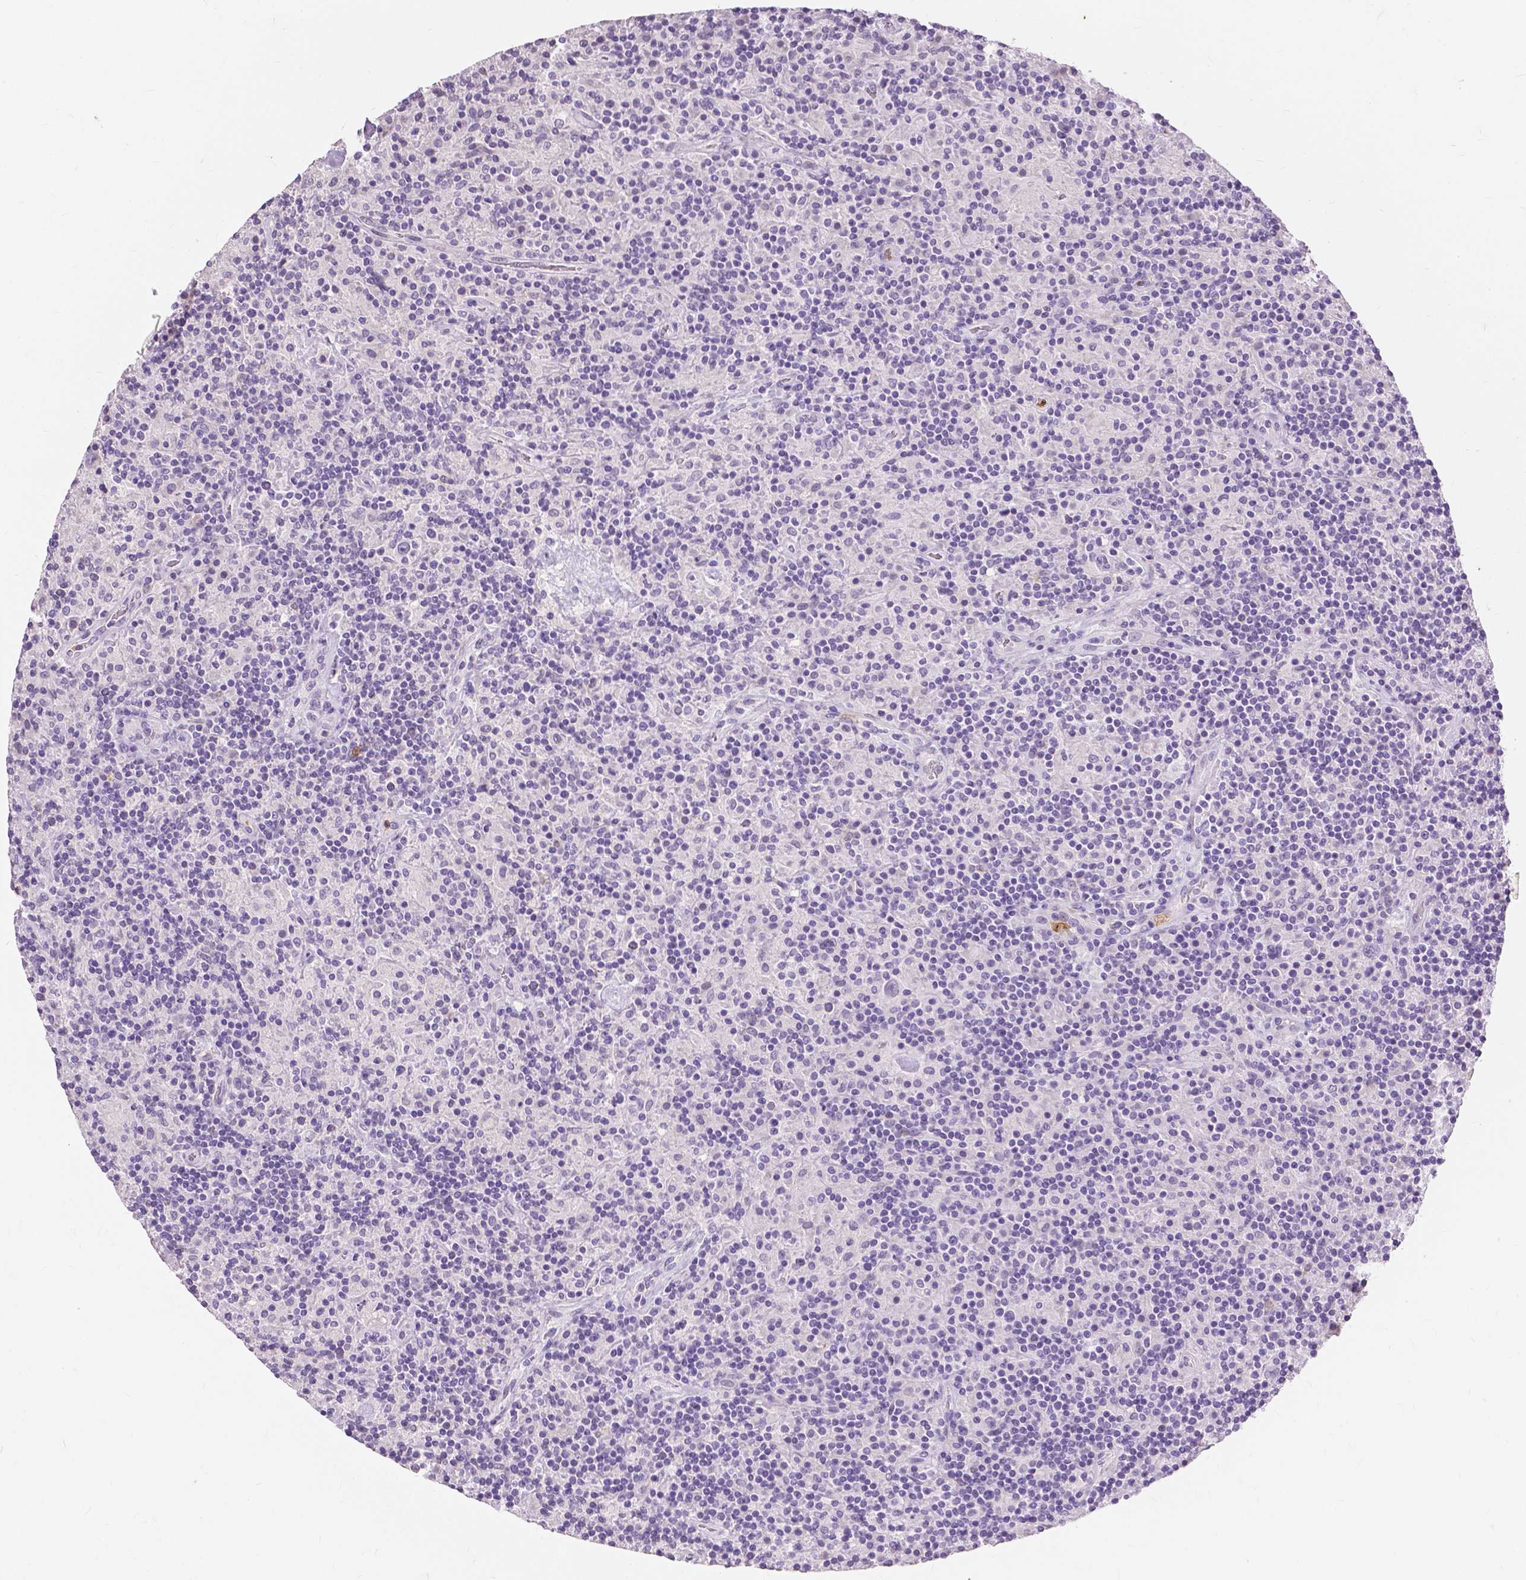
{"staining": {"intensity": "negative", "quantity": "none", "location": "none"}, "tissue": "lymphoma", "cell_type": "Tumor cells", "image_type": "cancer", "snomed": [{"axis": "morphology", "description": "Hodgkin's disease, NOS"}, {"axis": "topography", "description": "Lymph node"}], "caption": "An immunohistochemistry (IHC) histopathology image of lymphoma is shown. There is no staining in tumor cells of lymphoma.", "gene": "CXCR2", "patient": {"sex": "male", "age": 70}}